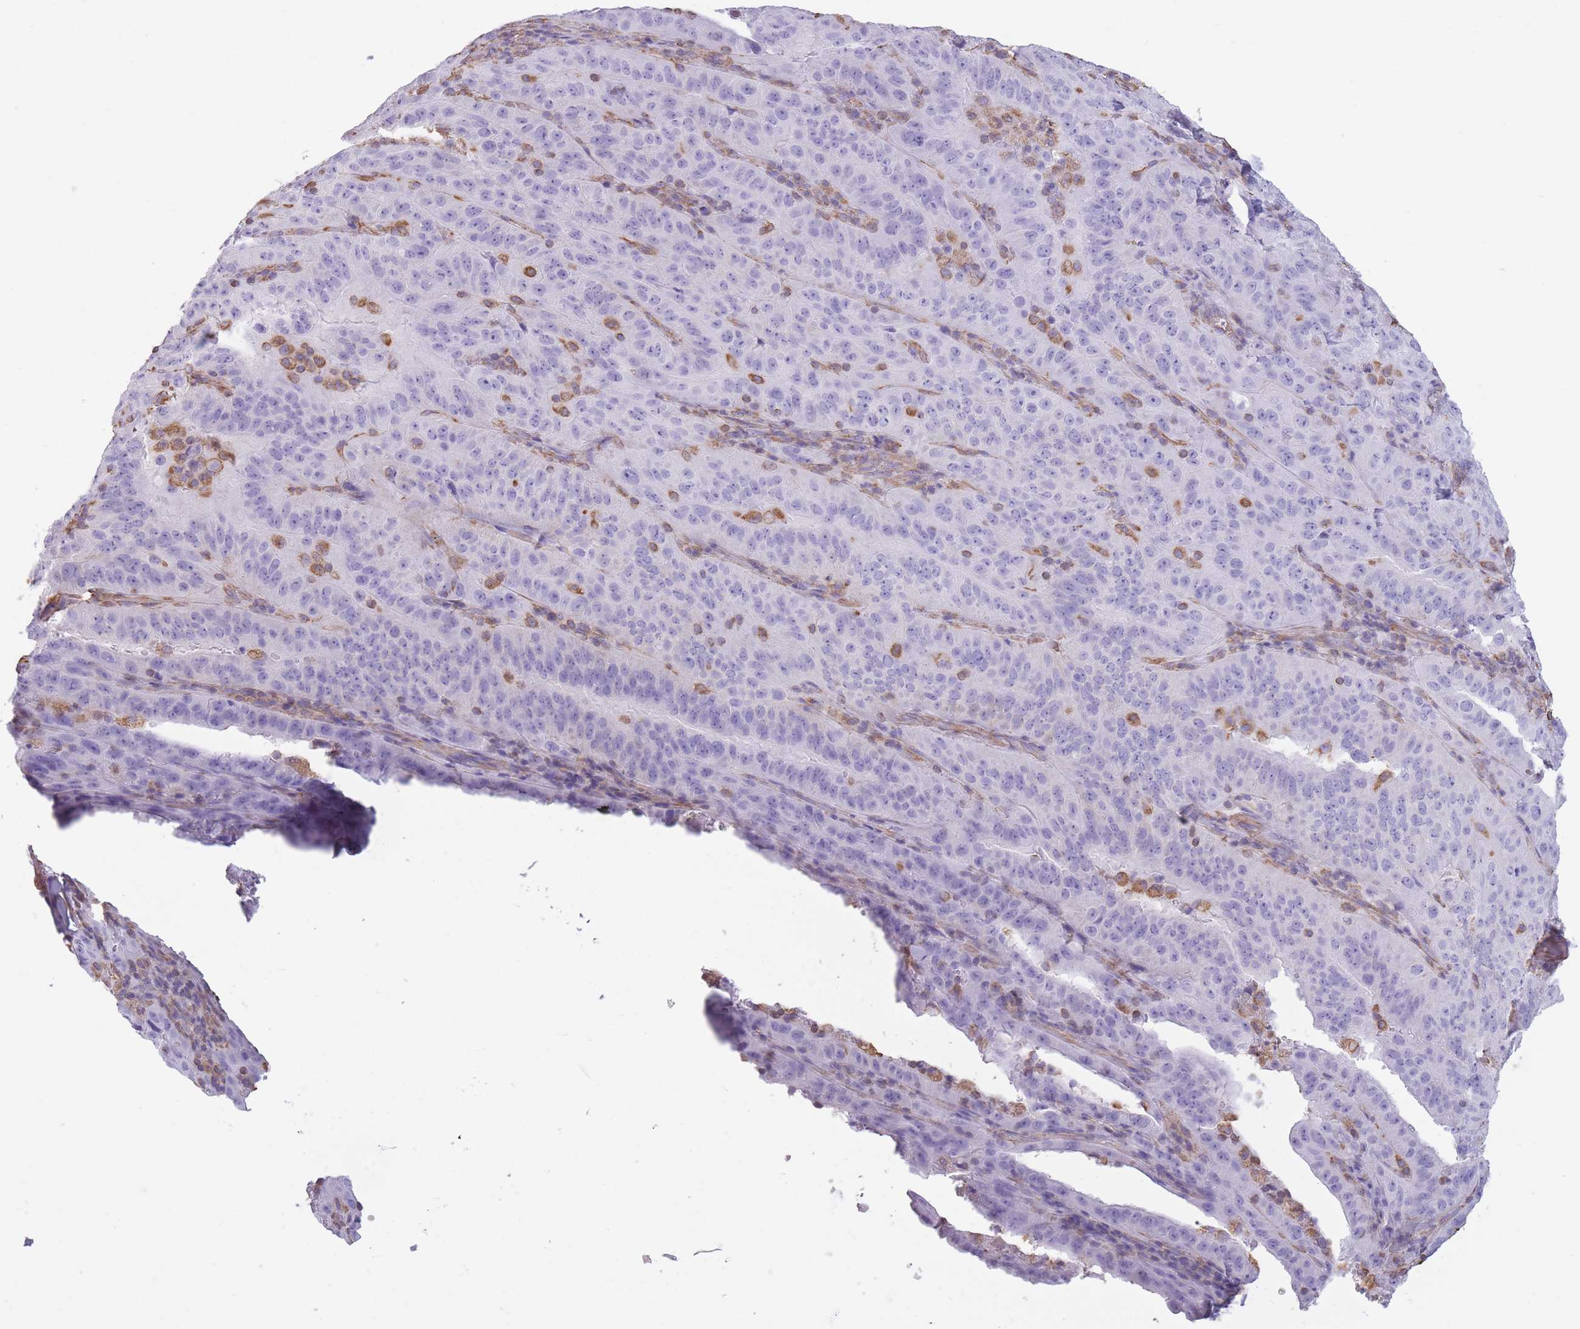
{"staining": {"intensity": "negative", "quantity": "none", "location": "none"}, "tissue": "pancreatic cancer", "cell_type": "Tumor cells", "image_type": "cancer", "snomed": [{"axis": "morphology", "description": "Adenocarcinoma, NOS"}, {"axis": "topography", "description": "Pancreas"}], "caption": "An IHC photomicrograph of adenocarcinoma (pancreatic) is shown. There is no staining in tumor cells of adenocarcinoma (pancreatic).", "gene": "ADD1", "patient": {"sex": "male", "age": 63}}